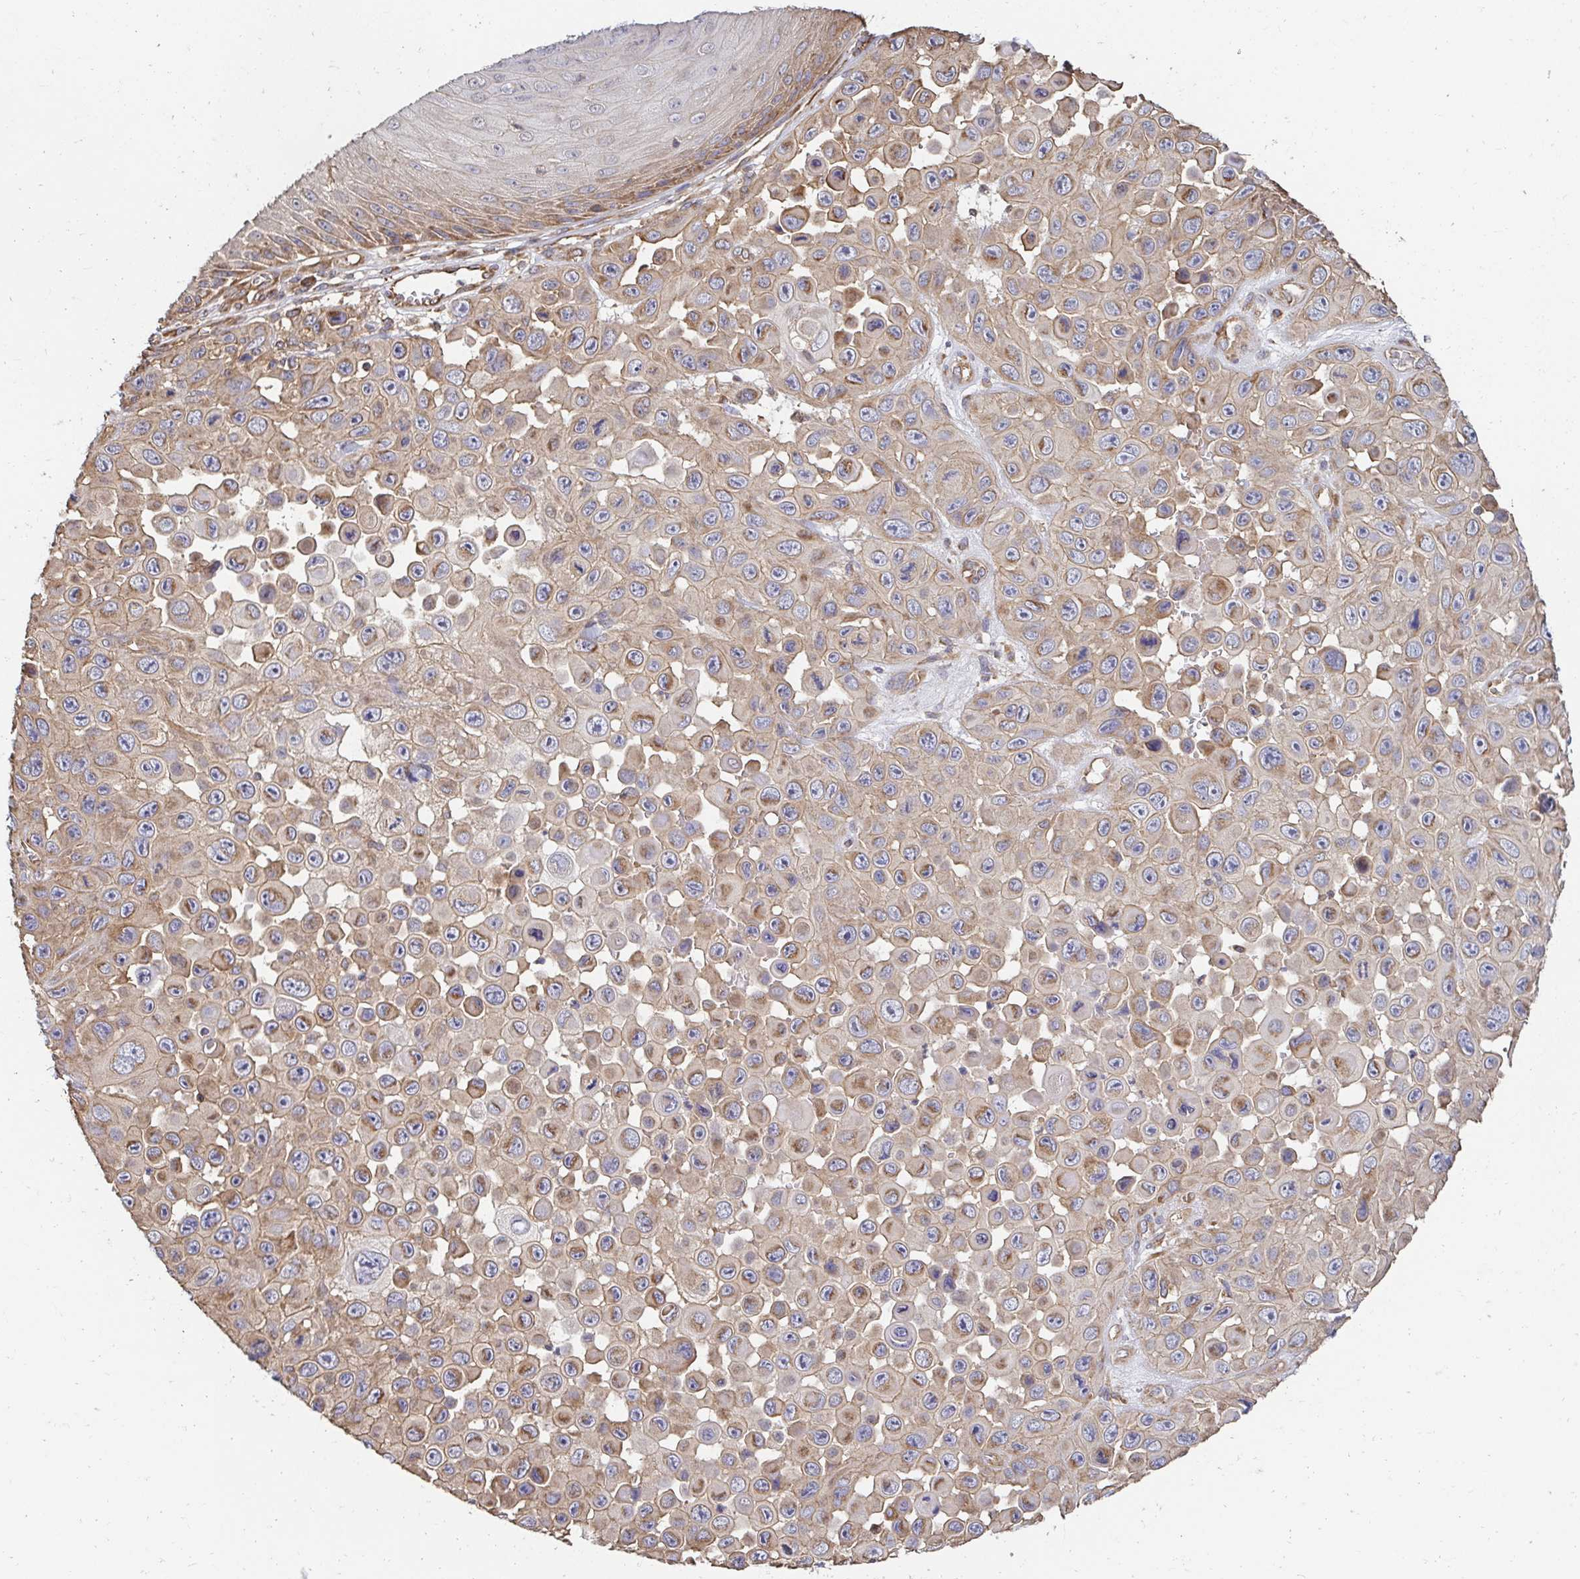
{"staining": {"intensity": "weak", "quantity": ">75%", "location": "cytoplasmic/membranous"}, "tissue": "skin cancer", "cell_type": "Tumor cells", "image_type": "cancer", "snomed": [{"axis": "morphology", "description": "Squamous cell carcinoma, NOS"}, {"axis": "topography", "description": "Skin"}], "caption": "Skin cancer stained with DAB immunohistochemistry (IHC) exhibits low levels of weak cytoplasmic/membranous staining in about >75% of tumor cells.", "gene": "APBB1", "patient": {"sex": "male", "age": 81}}